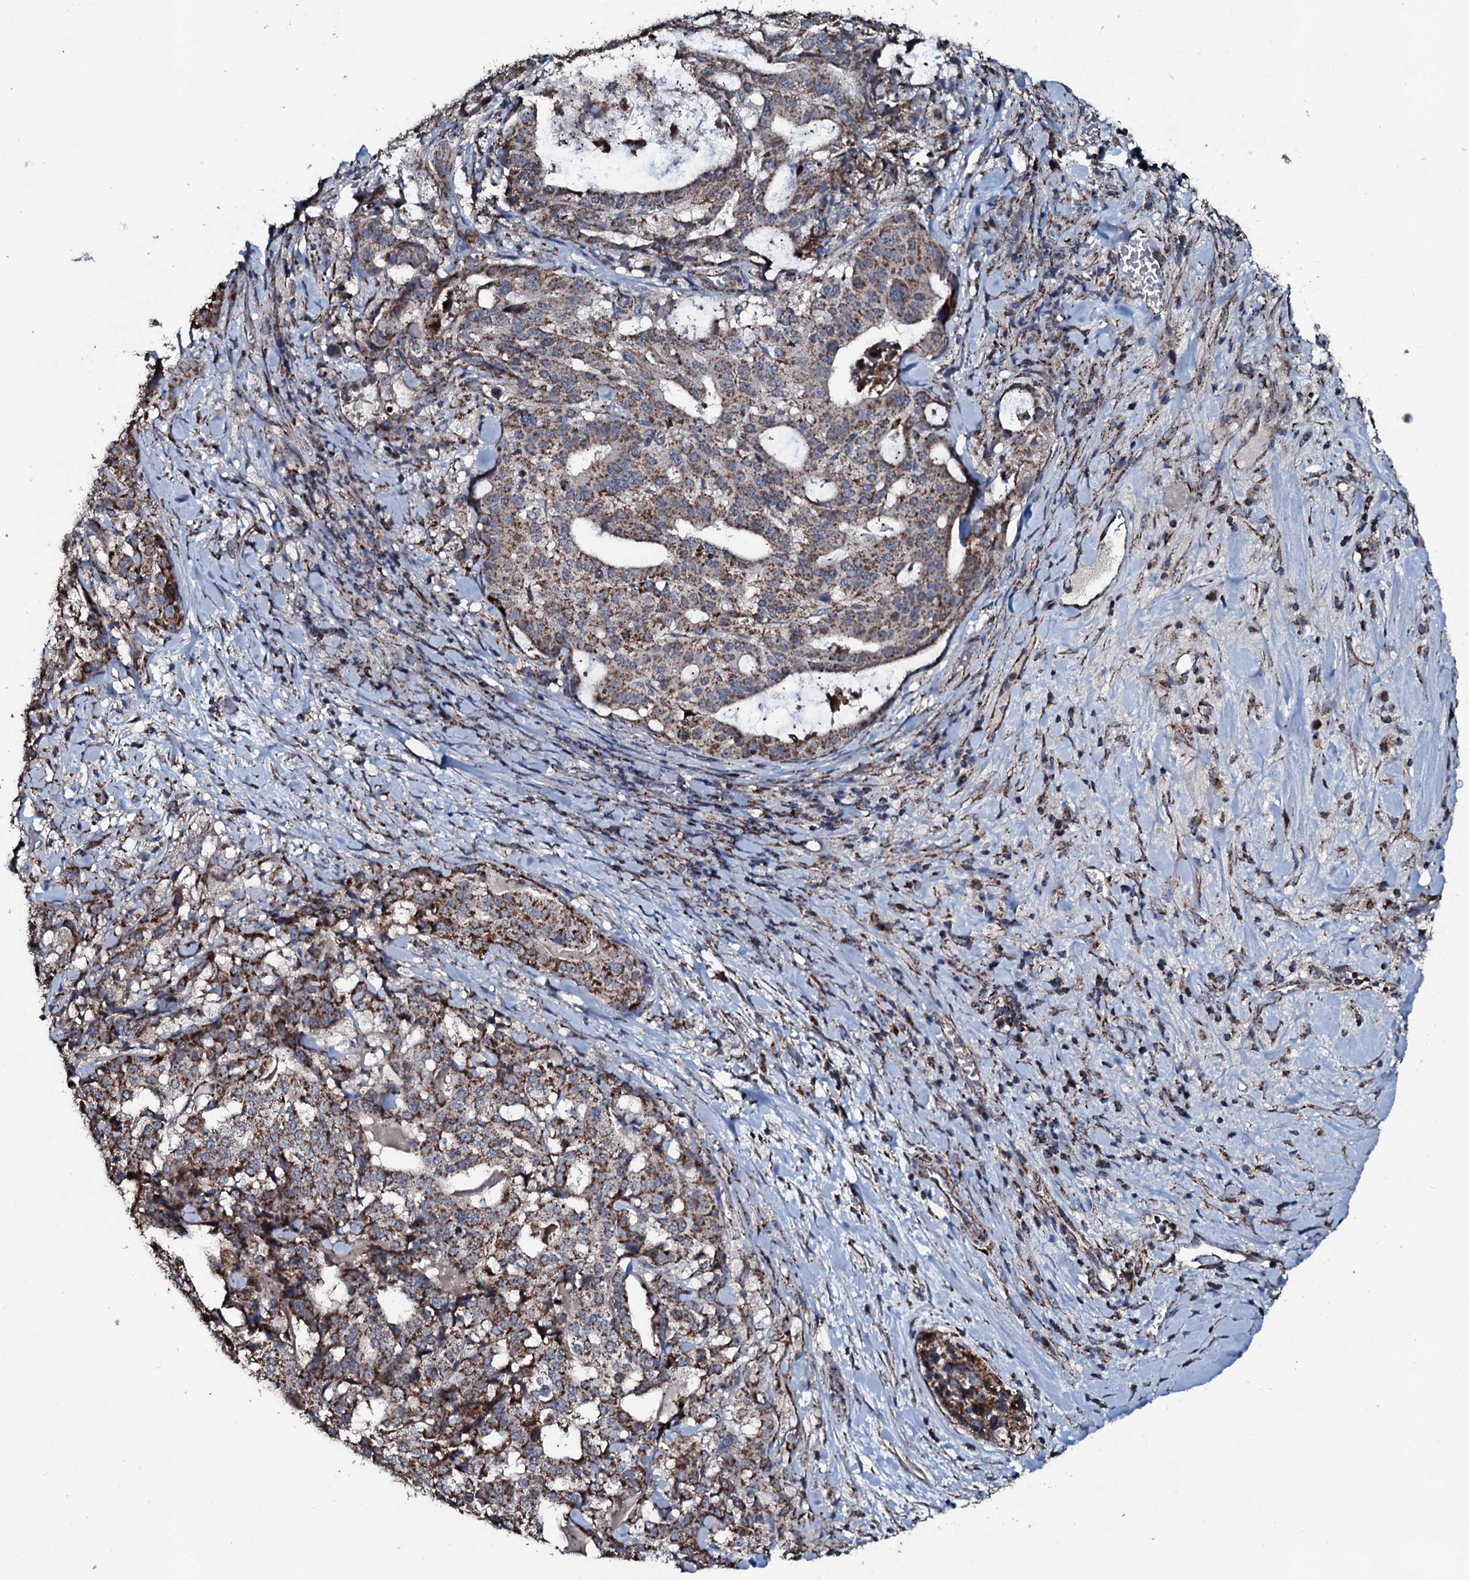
{"staining": {"intensity": "moderate", "quantity": ">75%", "location": "cytoplasmic/membranous"}, "tissue": "stomach cancer", "cell_type": "Tumor cells", "image_type": "cancer", "snomed": [{"axis": "morphology", "description": "Adenocarcinoma, NOS"}, {"axis": "topography", "description": "Stomach"}], "caption": "The immunohistochemical stain labels moderate cytoplasmic/membranous positivity in tumor cells of stomach cancer (adenocarcinoma) tissue.", "gene": "DYNC2I2", "patient": {"sex": "male", "age": 48}}